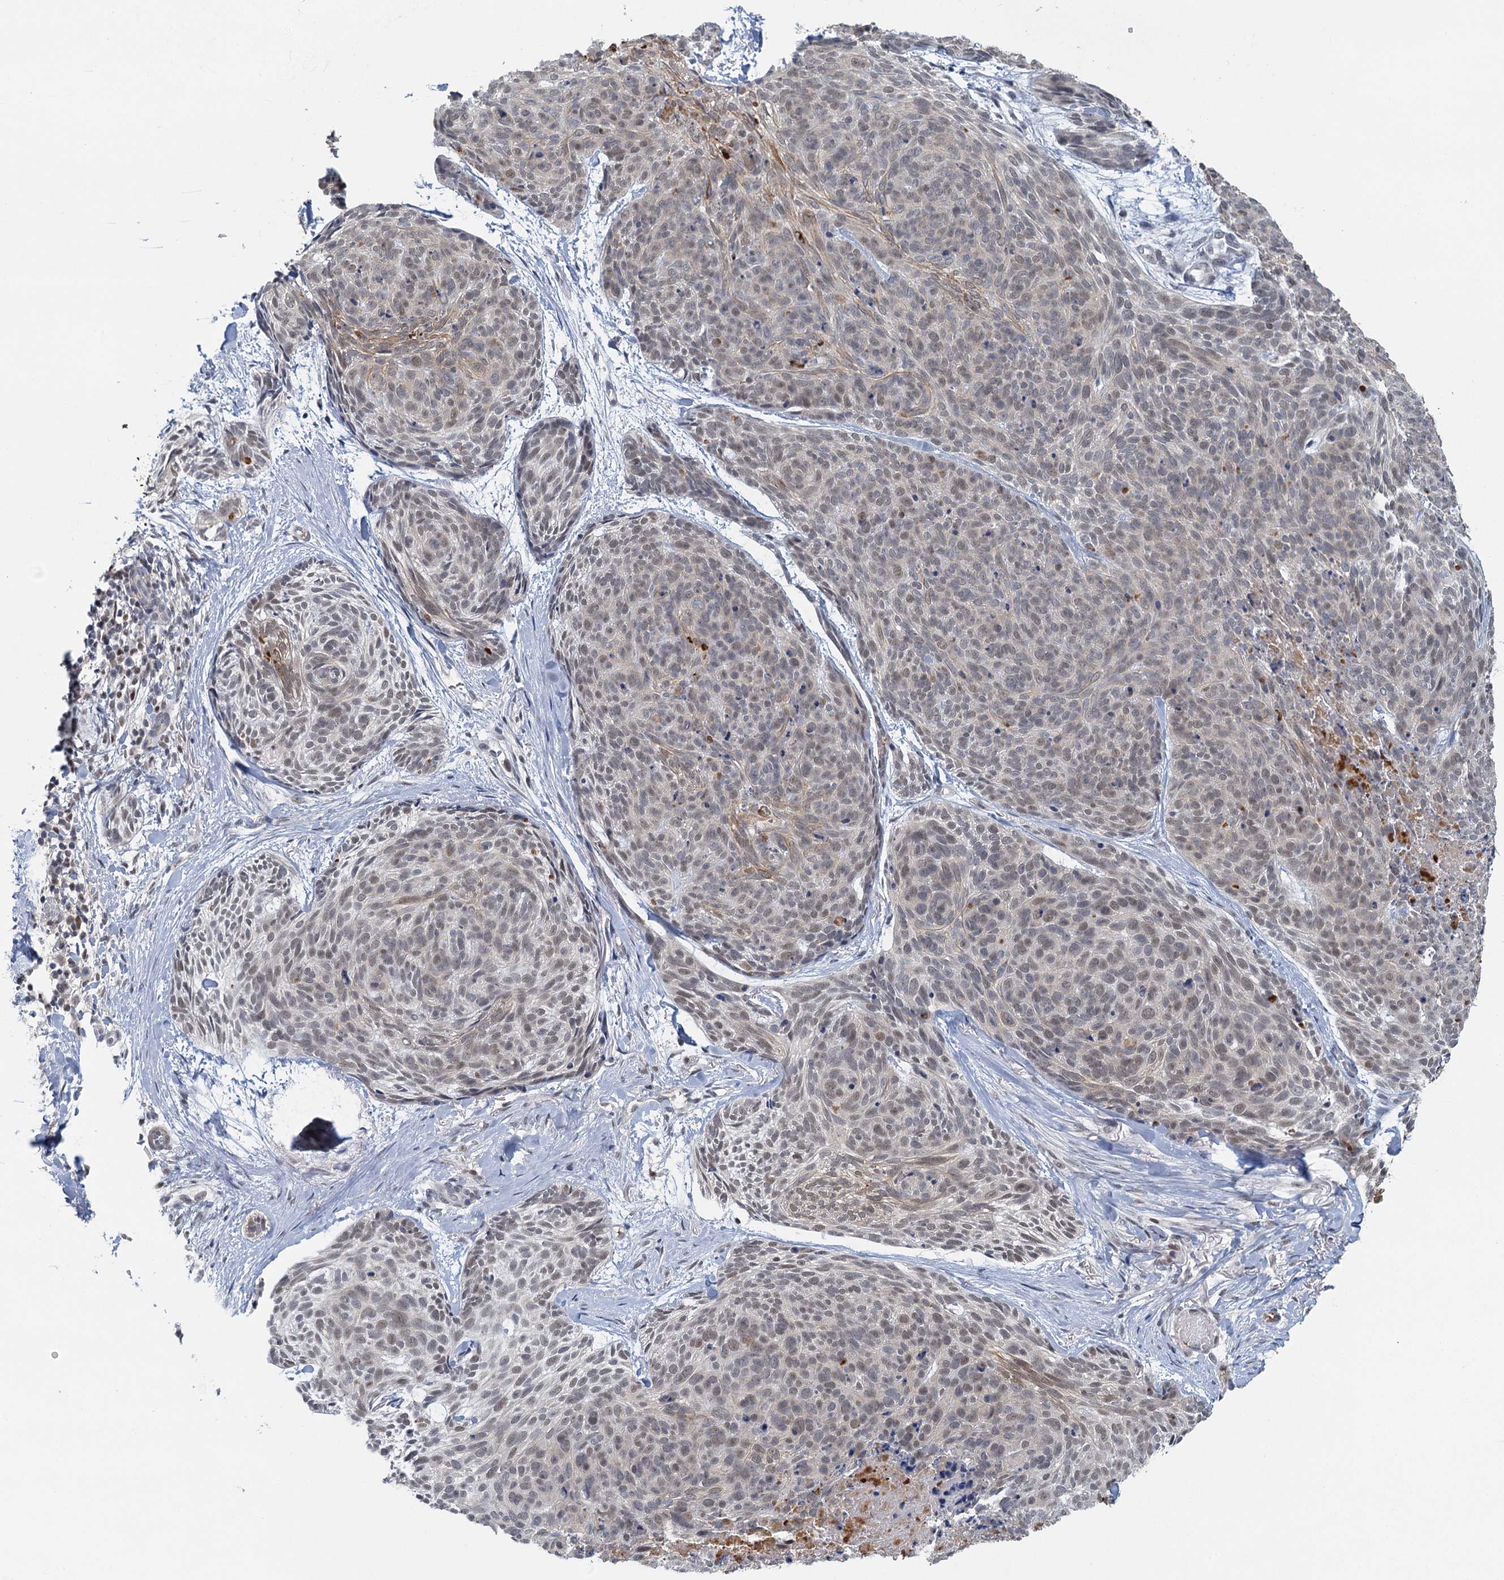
{"staining": {"intensity": "weak", "quantity": "25%-75%", "location": "nuclear"}, "tissue": "skin cancer", "cell_type": "Tumor cells", "image_type": "cancer", "snomed": [{"axis": "morphology", "description": "Normal tissue, NOS"}, {"axis": "morphology", "description": "Basal cell carcinoma"}, {"axis": "topography", "description": "Skin"}], "caption": "Immunohistochemistry (DAB) staining of basal cell carcinoma (skin) shows weak nuclear protein expression in about 25%-75% of tumor cells. (Brightfield microscopy of DAB IHC at high magnification).", "gene": "GPATCH11", "patient": {"sex": "male", "age": 66}}